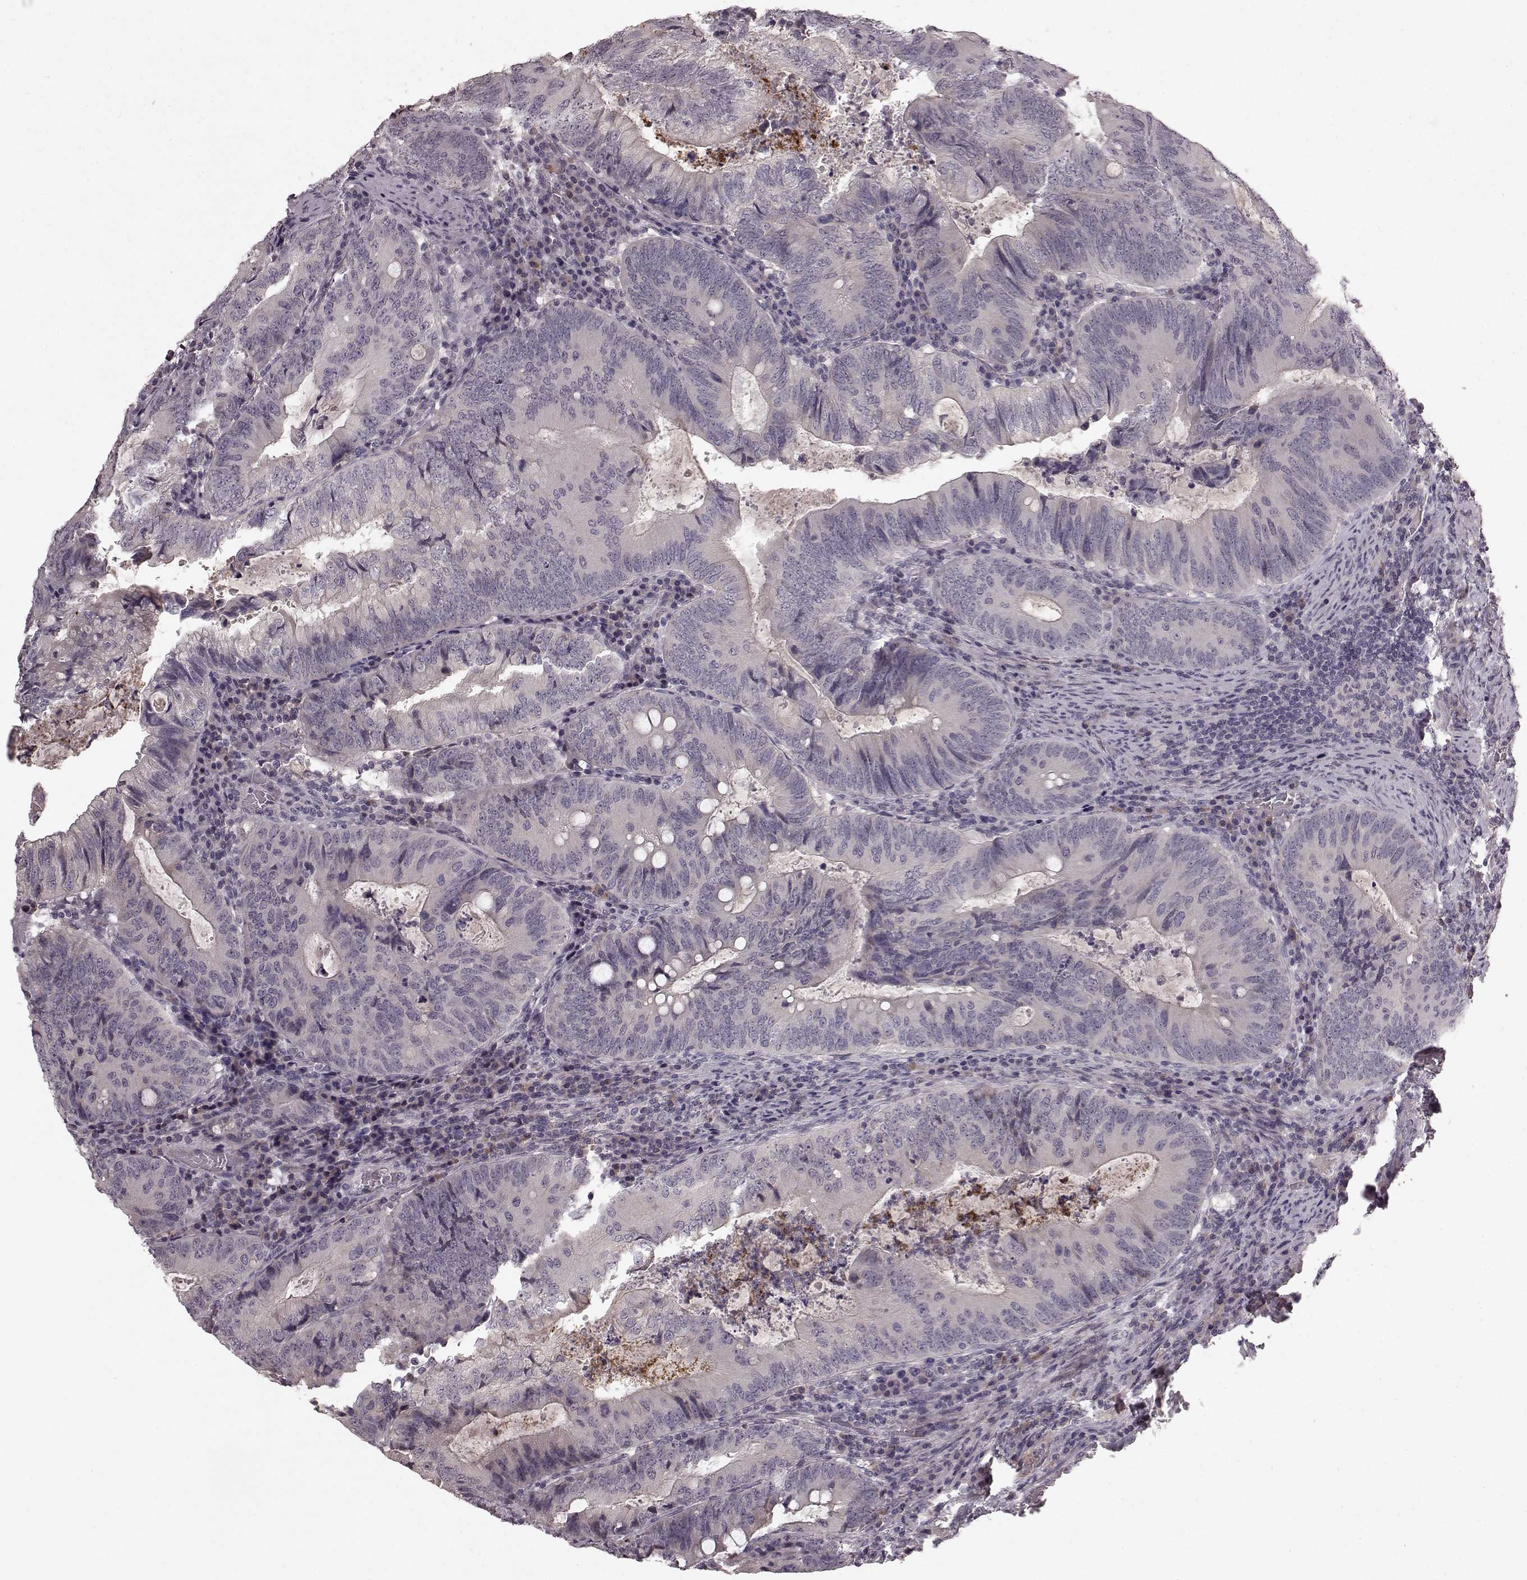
{"staining": {"intensity": "negative", "quantity": "none", "location": "none"}, "tissue": "colorectal cancer", "cell_type": "Tumor cells", "image_type": "cancer", "snomed": [{"axis": "morphology", "description": "Adenocarcinoma, NOS"}, {"axis": "topography", "description": "Colon"}], "caption": "There is no significant expression in tumor cells of adenocarcinoma (colorectal).", "gene": "SLC22A18", "patient": {"sex": "male", "age": 67}}